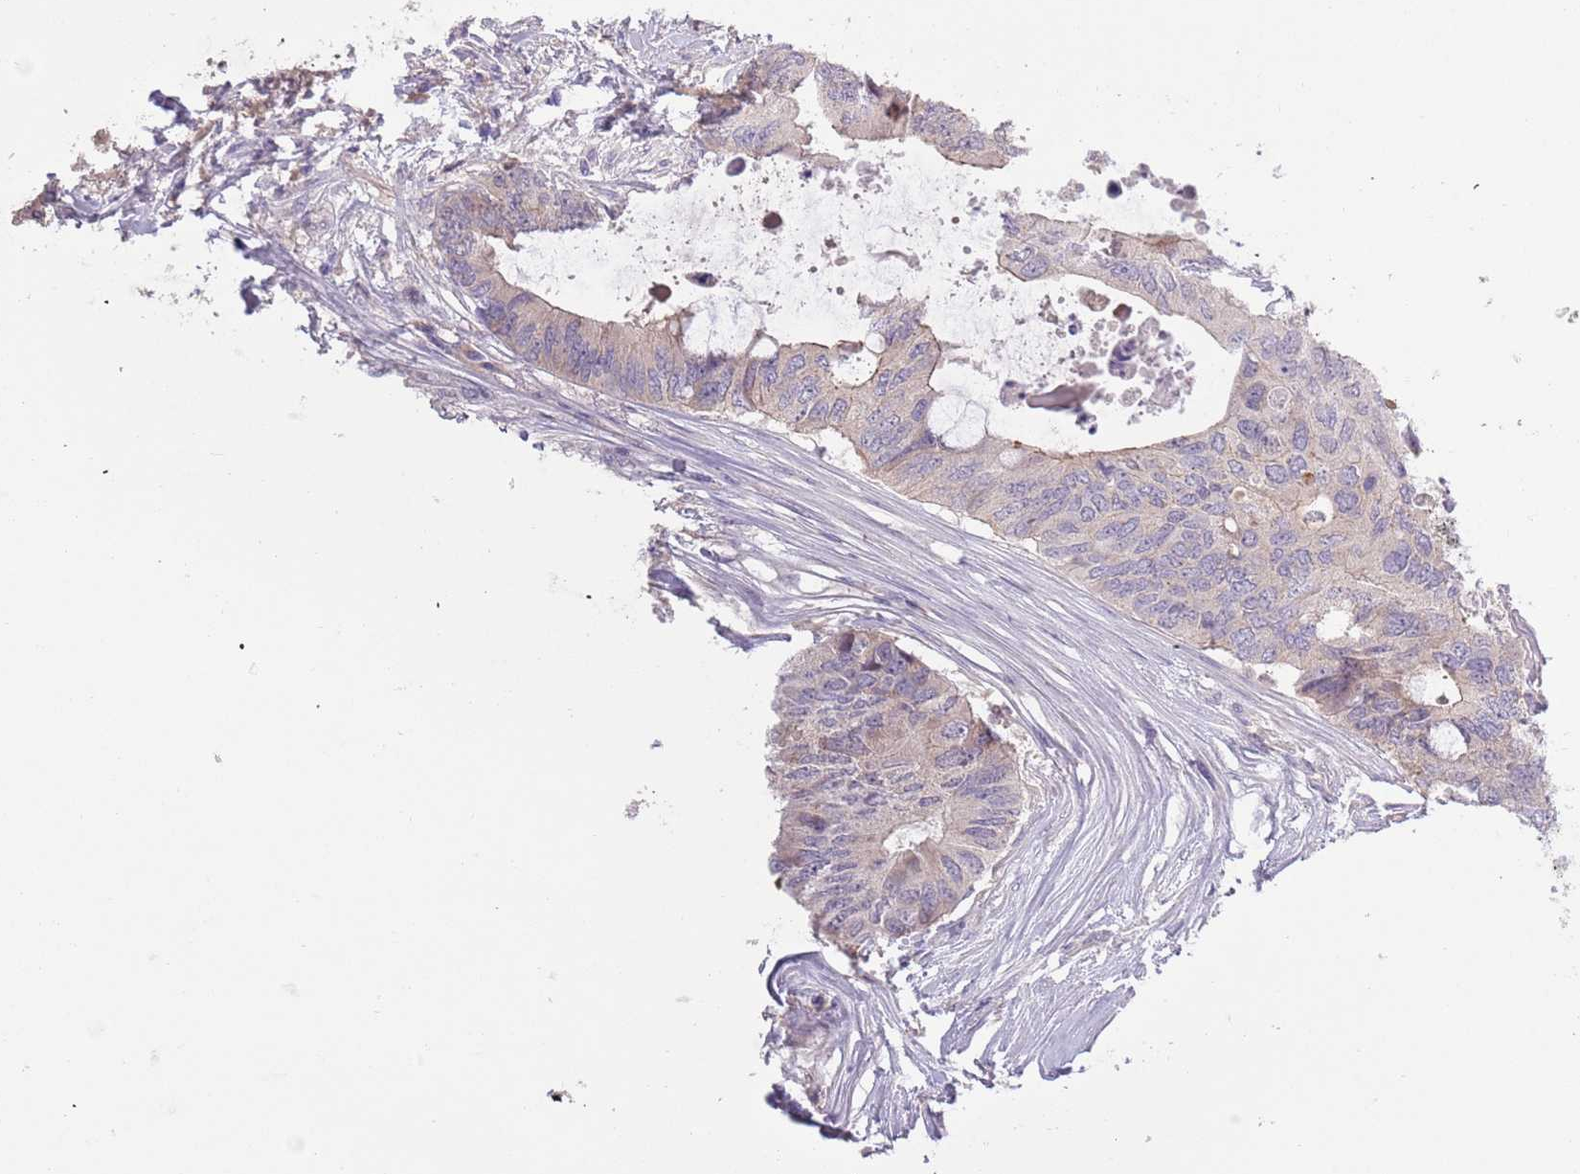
{"staining": {"intensity": "weak", "quantity": "25%-75%", "location": "cytoplasmic/membranous"}, "tissue": "colorectal cancer", "cell_type": "Tumor cells", "image_type": "cancer", "snomed": [{"axis": "morphology", "description": "Adenocarcinoma, NOS"}, {"axis": "topography", "description": "Colon"}], "caption": "Adenocarcinoma (colorectal) stained with DAB (3,3'-diaminobenzidine) immunohistochemistry displays low levels of weak cytoplasmic/membranous expression in about 25%-75% of tumor cells.", "gene": "SHROOM3", "patient": {"sex": "male", "age": 71}}